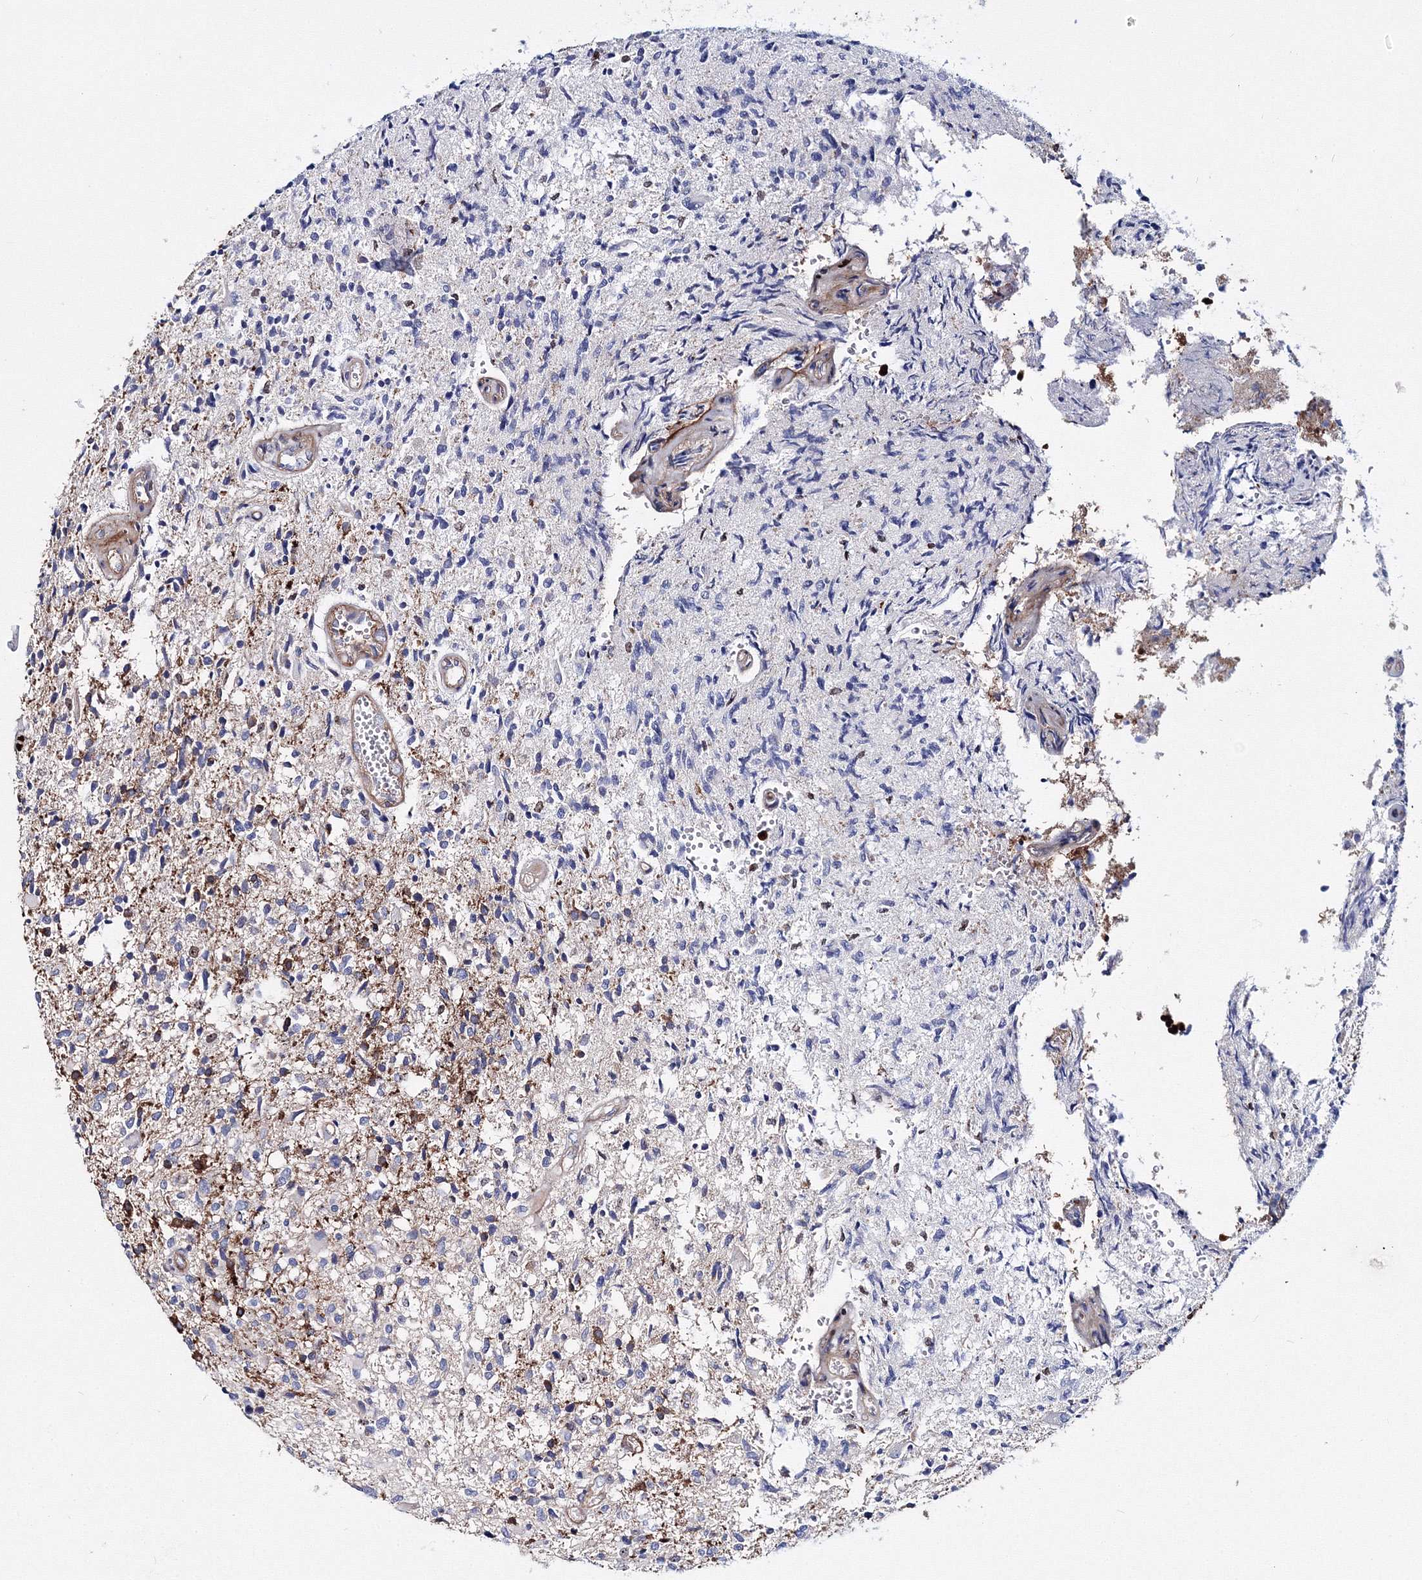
{"staining": {"intensity": "negative", "quantity": "none", "location": "none"}, "tissue": "glioma", "cell_type": "Tumor cells", "image_type": "cancer", "snomed": [{"axis": "morphology", "description": "Glioma, malignant, High grade"}, {"axis": "topography", "description": "Brain"}], "caption": "A micrograph of human glioma is negative for staining in tumor cells.", "gene": "C11orf52", "patient": {"sex": "male", "age": 72}}